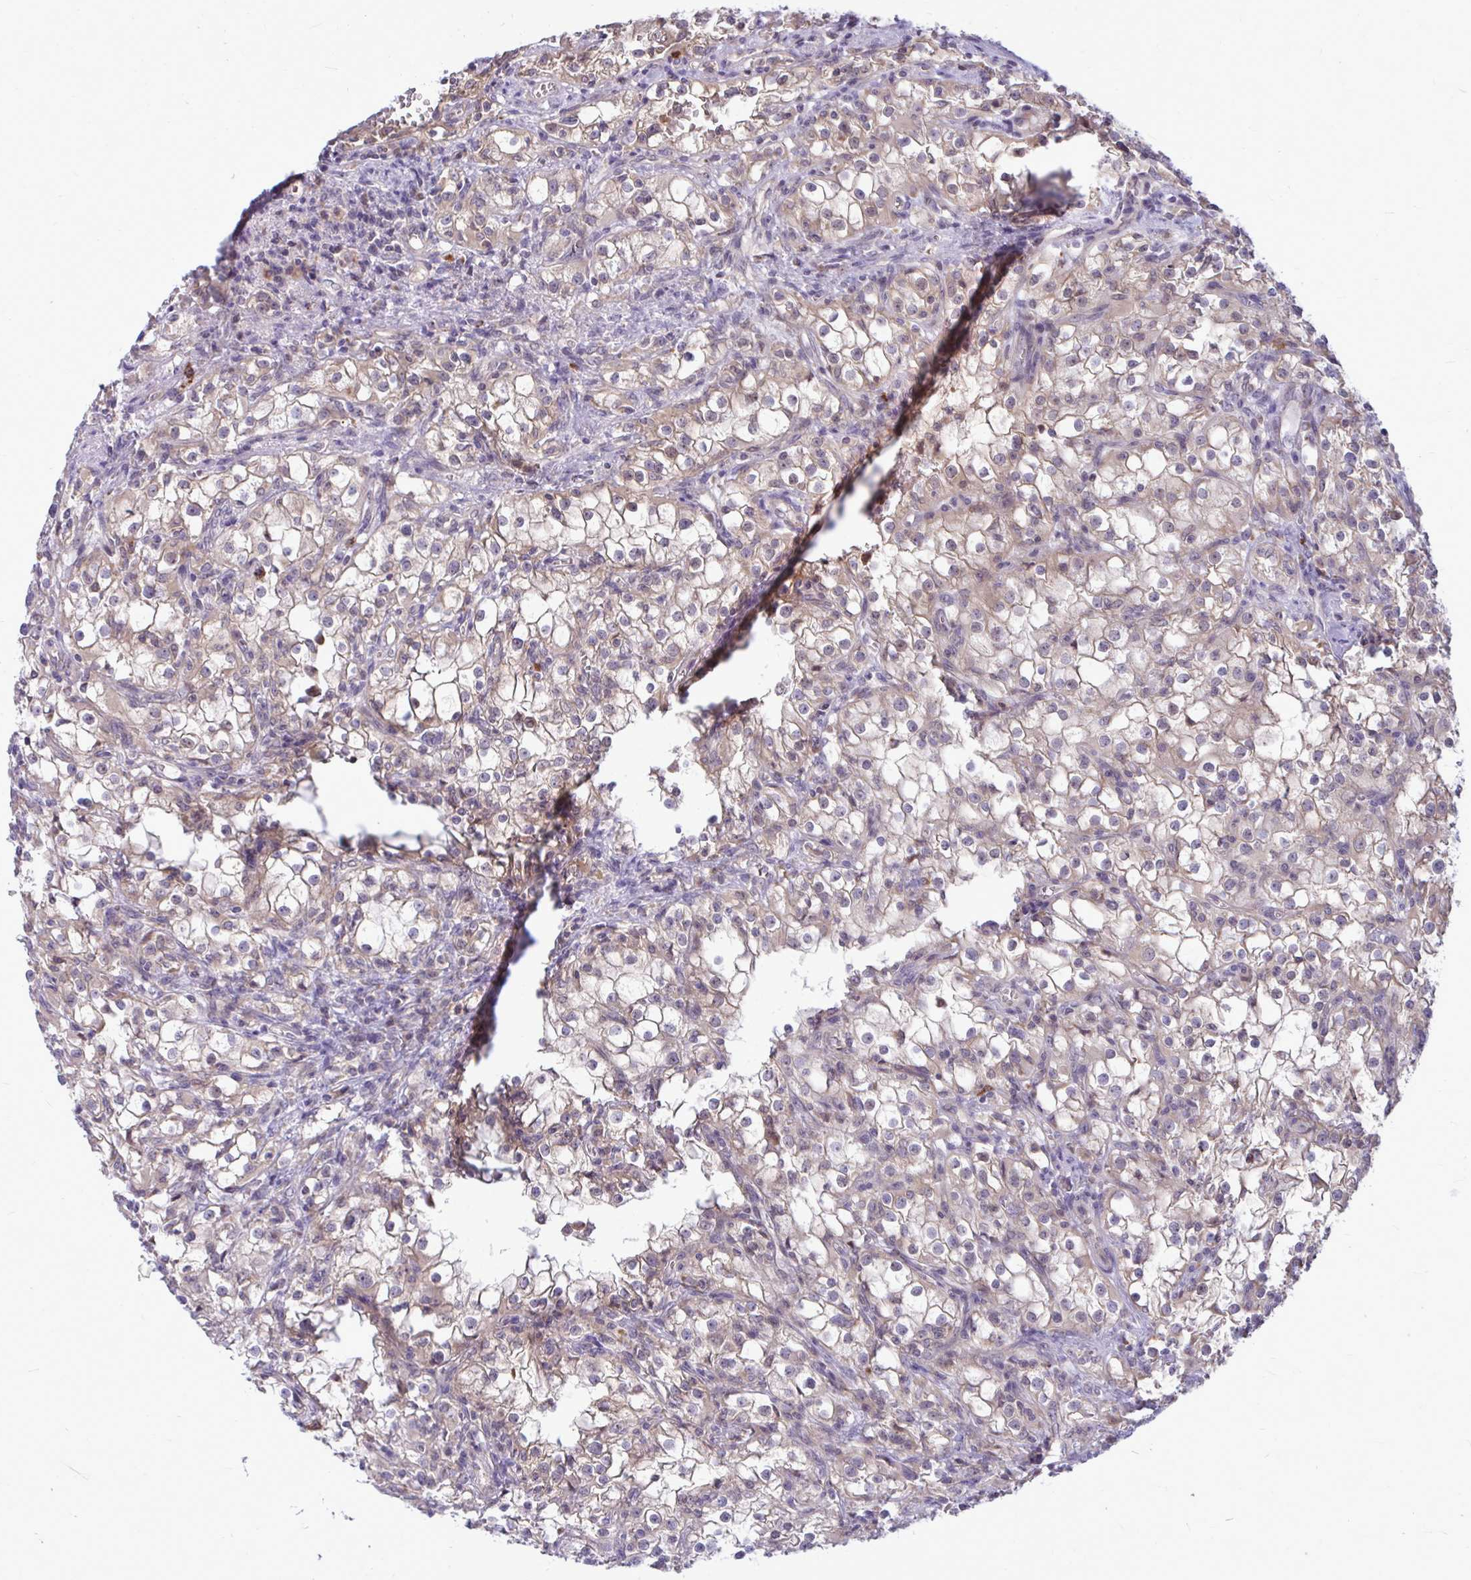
{"staining": {"intensity": "weak", "quantity": "25%-75%", "location": "cytoplasmic/membranous"}, "tissue": "renal cancer", "cell_type": "Tumor cells", "image_type": "cancer", "snomed": [{"axis": "morphology", "description": "Adenocarcinoma, NOS"}, {"axis": "topography", "description": "Kidney"}], "caption": "IHC histopathology image of neoplastic tissue: human renal cancer (adenocarcinoma) stained using IHC exhibits low levels of weak protein expression localized specifically in the cytoplasmic/membranous of tumor cells, appearing as a cytoplasmic/membranous brown color.", "gene": "ZSCAN25", "patient": {"sex": "female", "age": 74}}